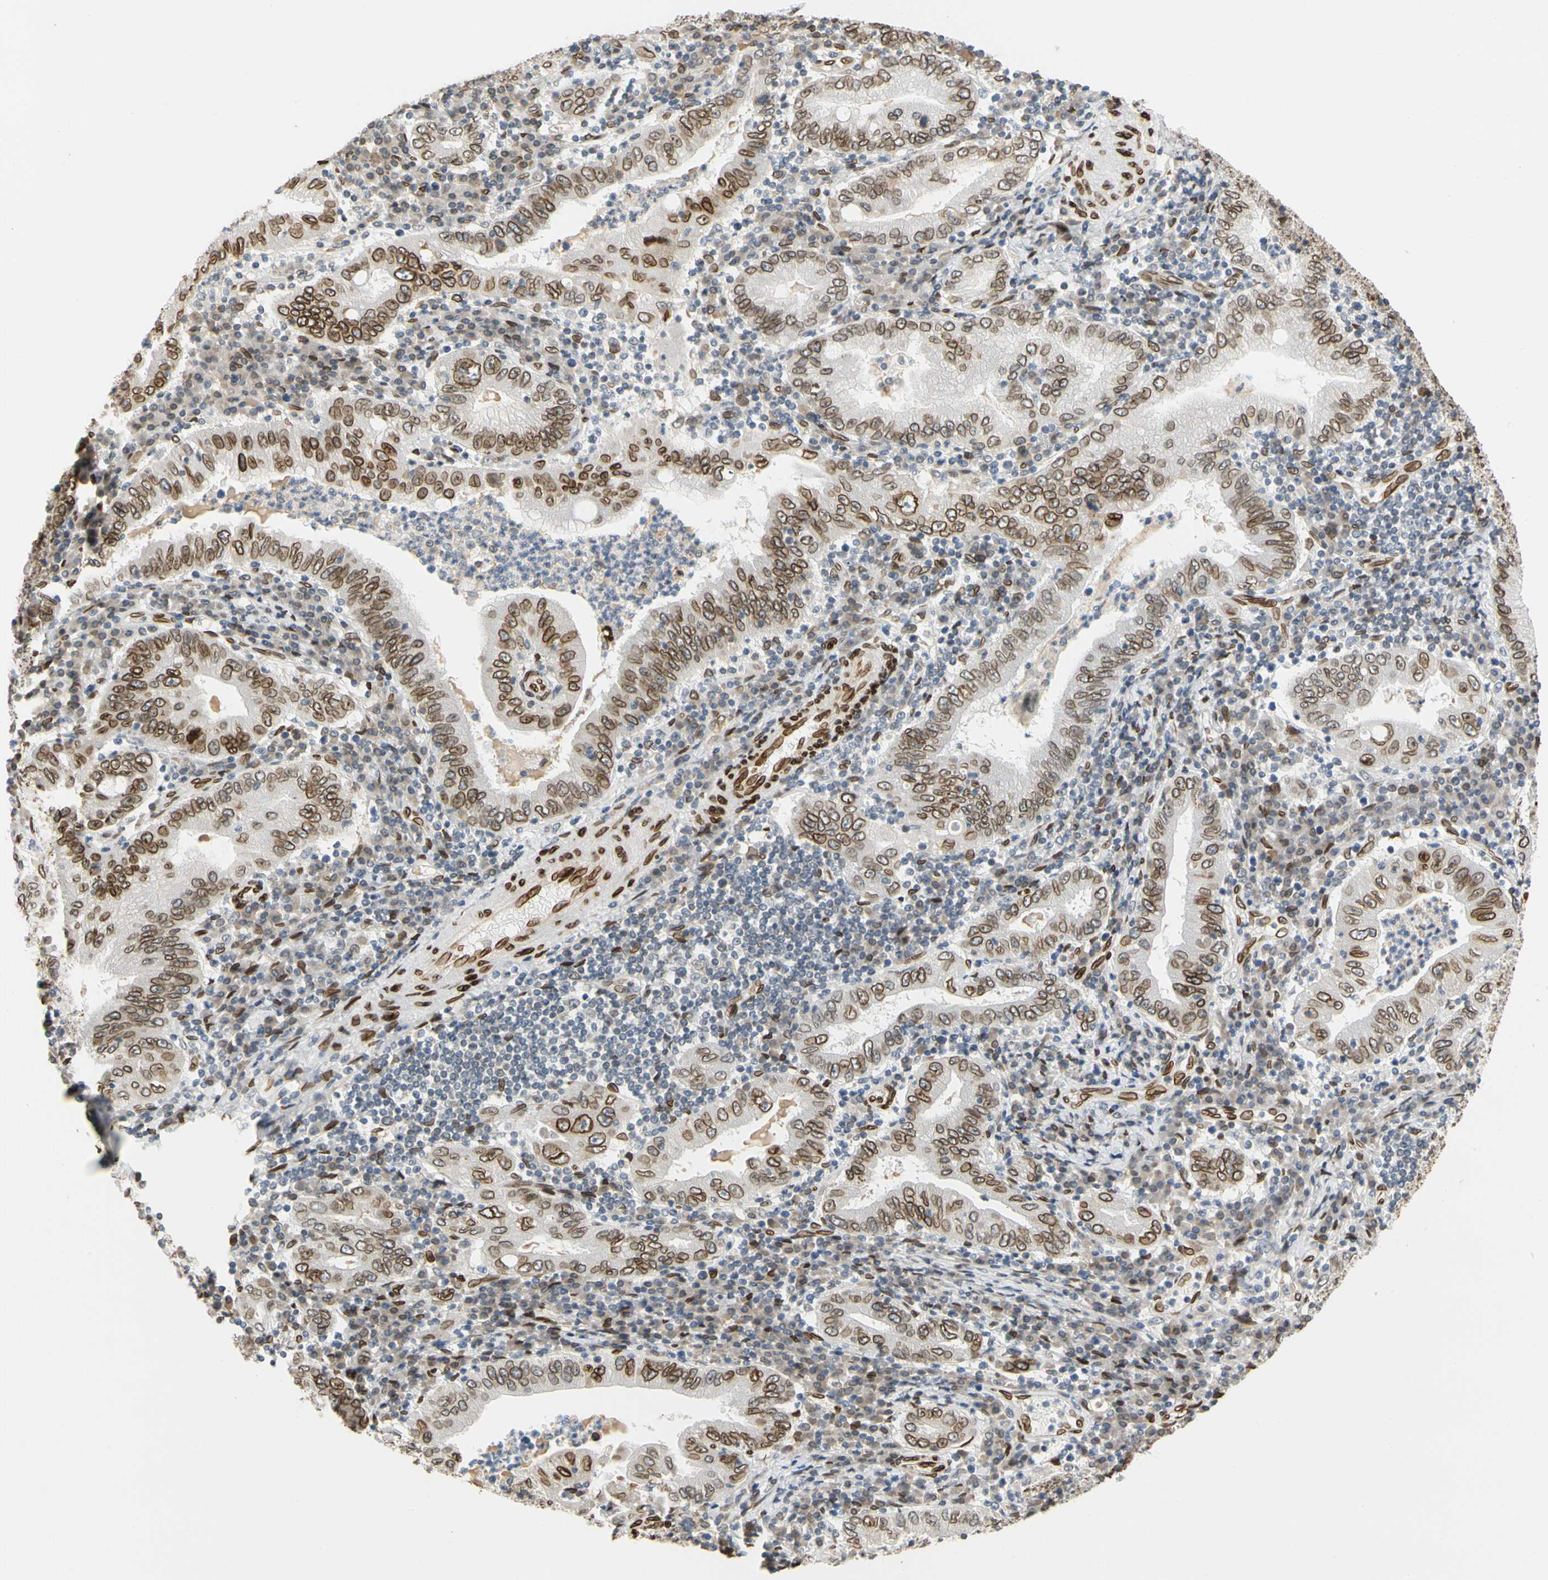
{"staining": {"intensity": "strong", "quantity": ">75%", "location": "cytoplasmic/membranous,nuclear"}, "tissue": "stomach cancer", "cell_type": "Tumor cells", "image_type": "cancer", "snomed": [{"axis": "morphology", "description": "Normal tissue, NOS"}, {"axis": "morphology", "description": "Adenocarcinoma, NOS"}, {"axis": "topography", "description": "Esophagus"}, {"axis": "topography", "description": "Stomach, upper"}, {"axis": "topography", "description": "Peripheral nerve tissue"}], "caption": "Strong cytoplasmic/membranous and nuclear expression for a protein is identified in approximately >75% of tumor cells of stomach cancer using immunohistochemistry.", "gene": "SUN1", "patient": {"sex": "male", "age": 62}}